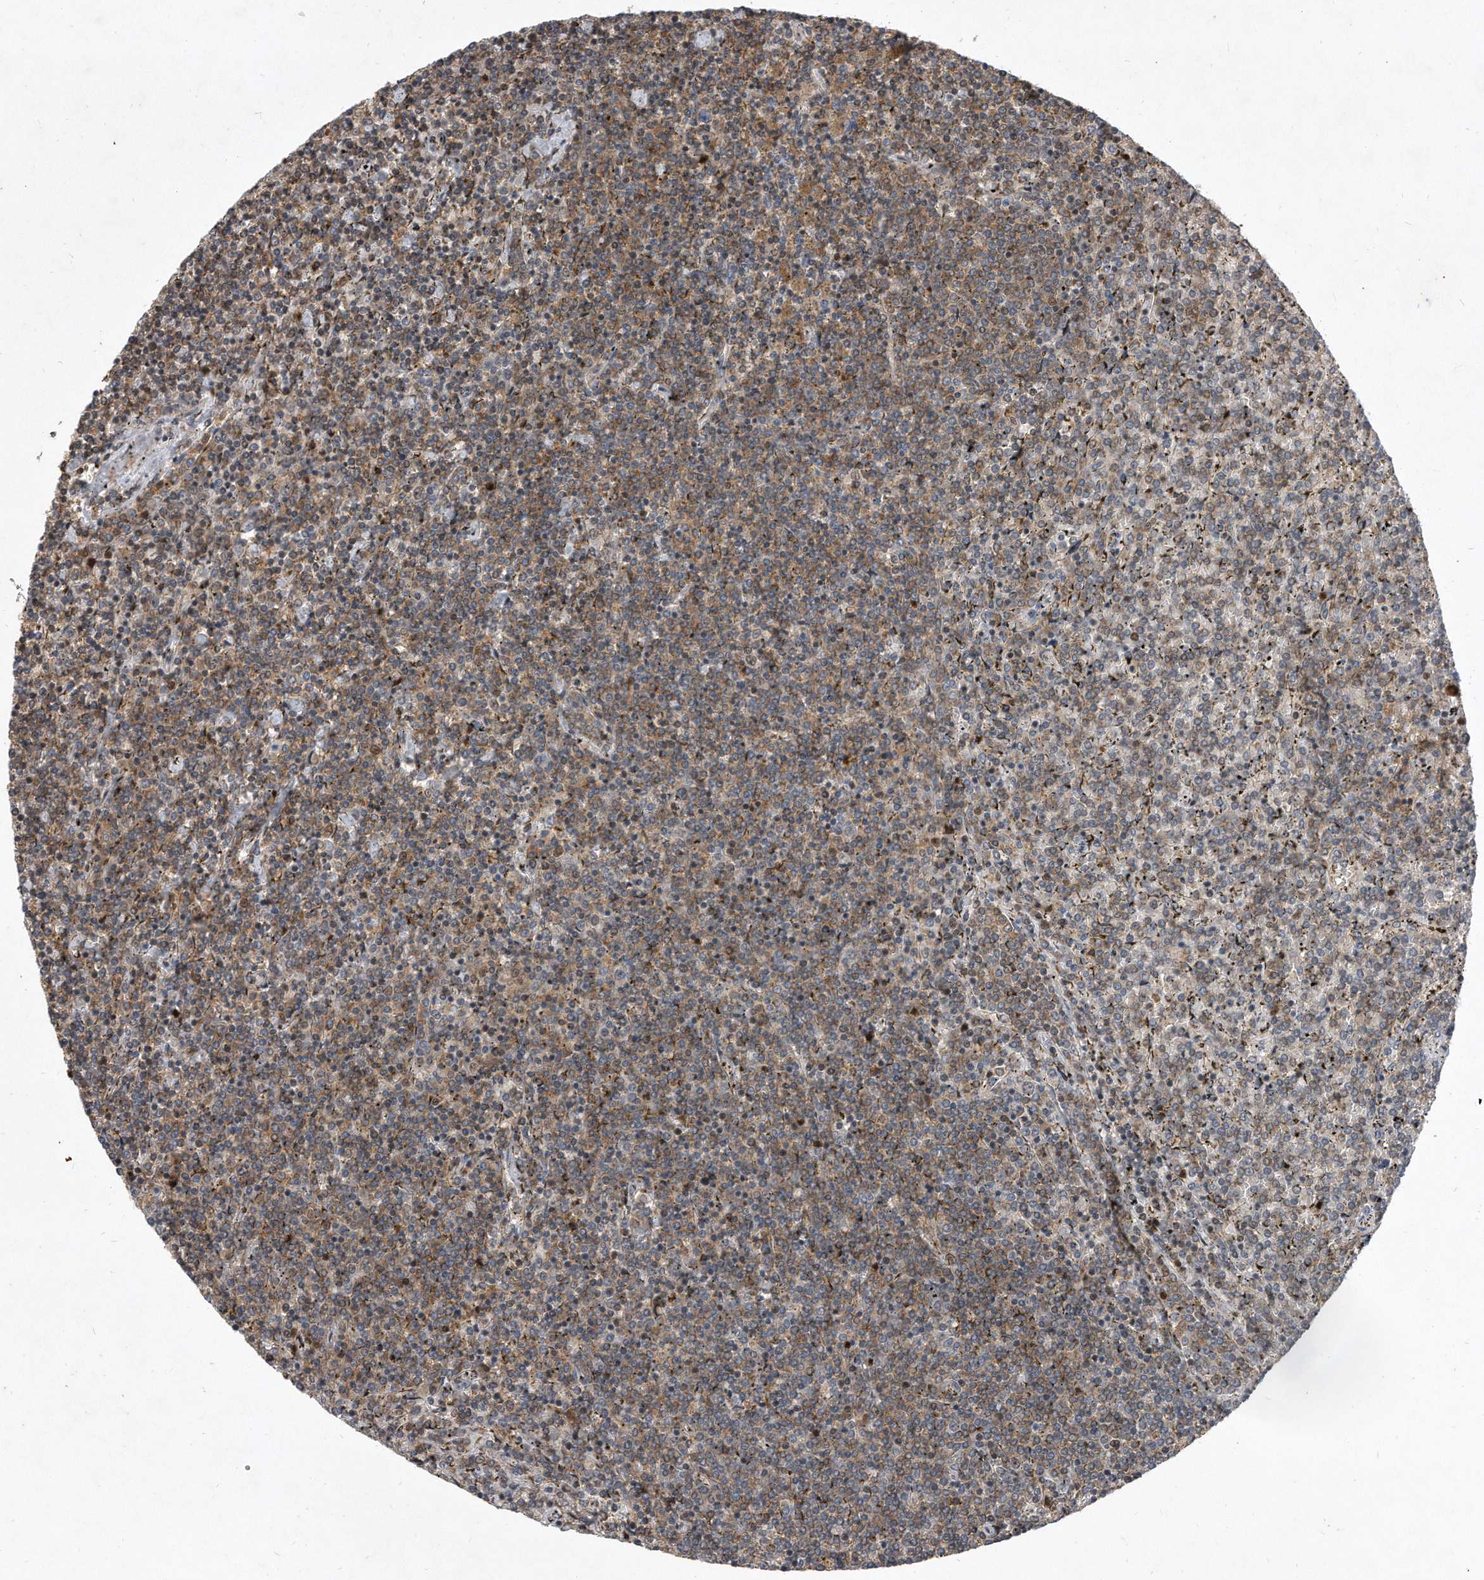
{"staining": {"intensity": "strong", "quantity": "25%-75%", "location": "cytoplasmic/membranous"}, "tissue": "lymphoma", "cell_type": "Tumor cells", "image_type": "cancer", "snomed": [{"axis": "morphology", "description": "Malignant lymphoma, non-Hodgkin's type, Low grade"}, {"axis": "topography", "description": "Spleen"}], "caption": "Protein staining demonstrates strong cytoplasmic/membranous expression in about 25%-75% of tumor cells in malignant lymphoma, non-Hodgkin's type (low-grade). The protein is stained brown, and the nuclei are stained in blue (DAB (3,3'-diaminobenzidine) IHC with brightfield microscopy, high magnification).", "gene": "PGBD2", "patient": {"sex": "female", "age": 19}}